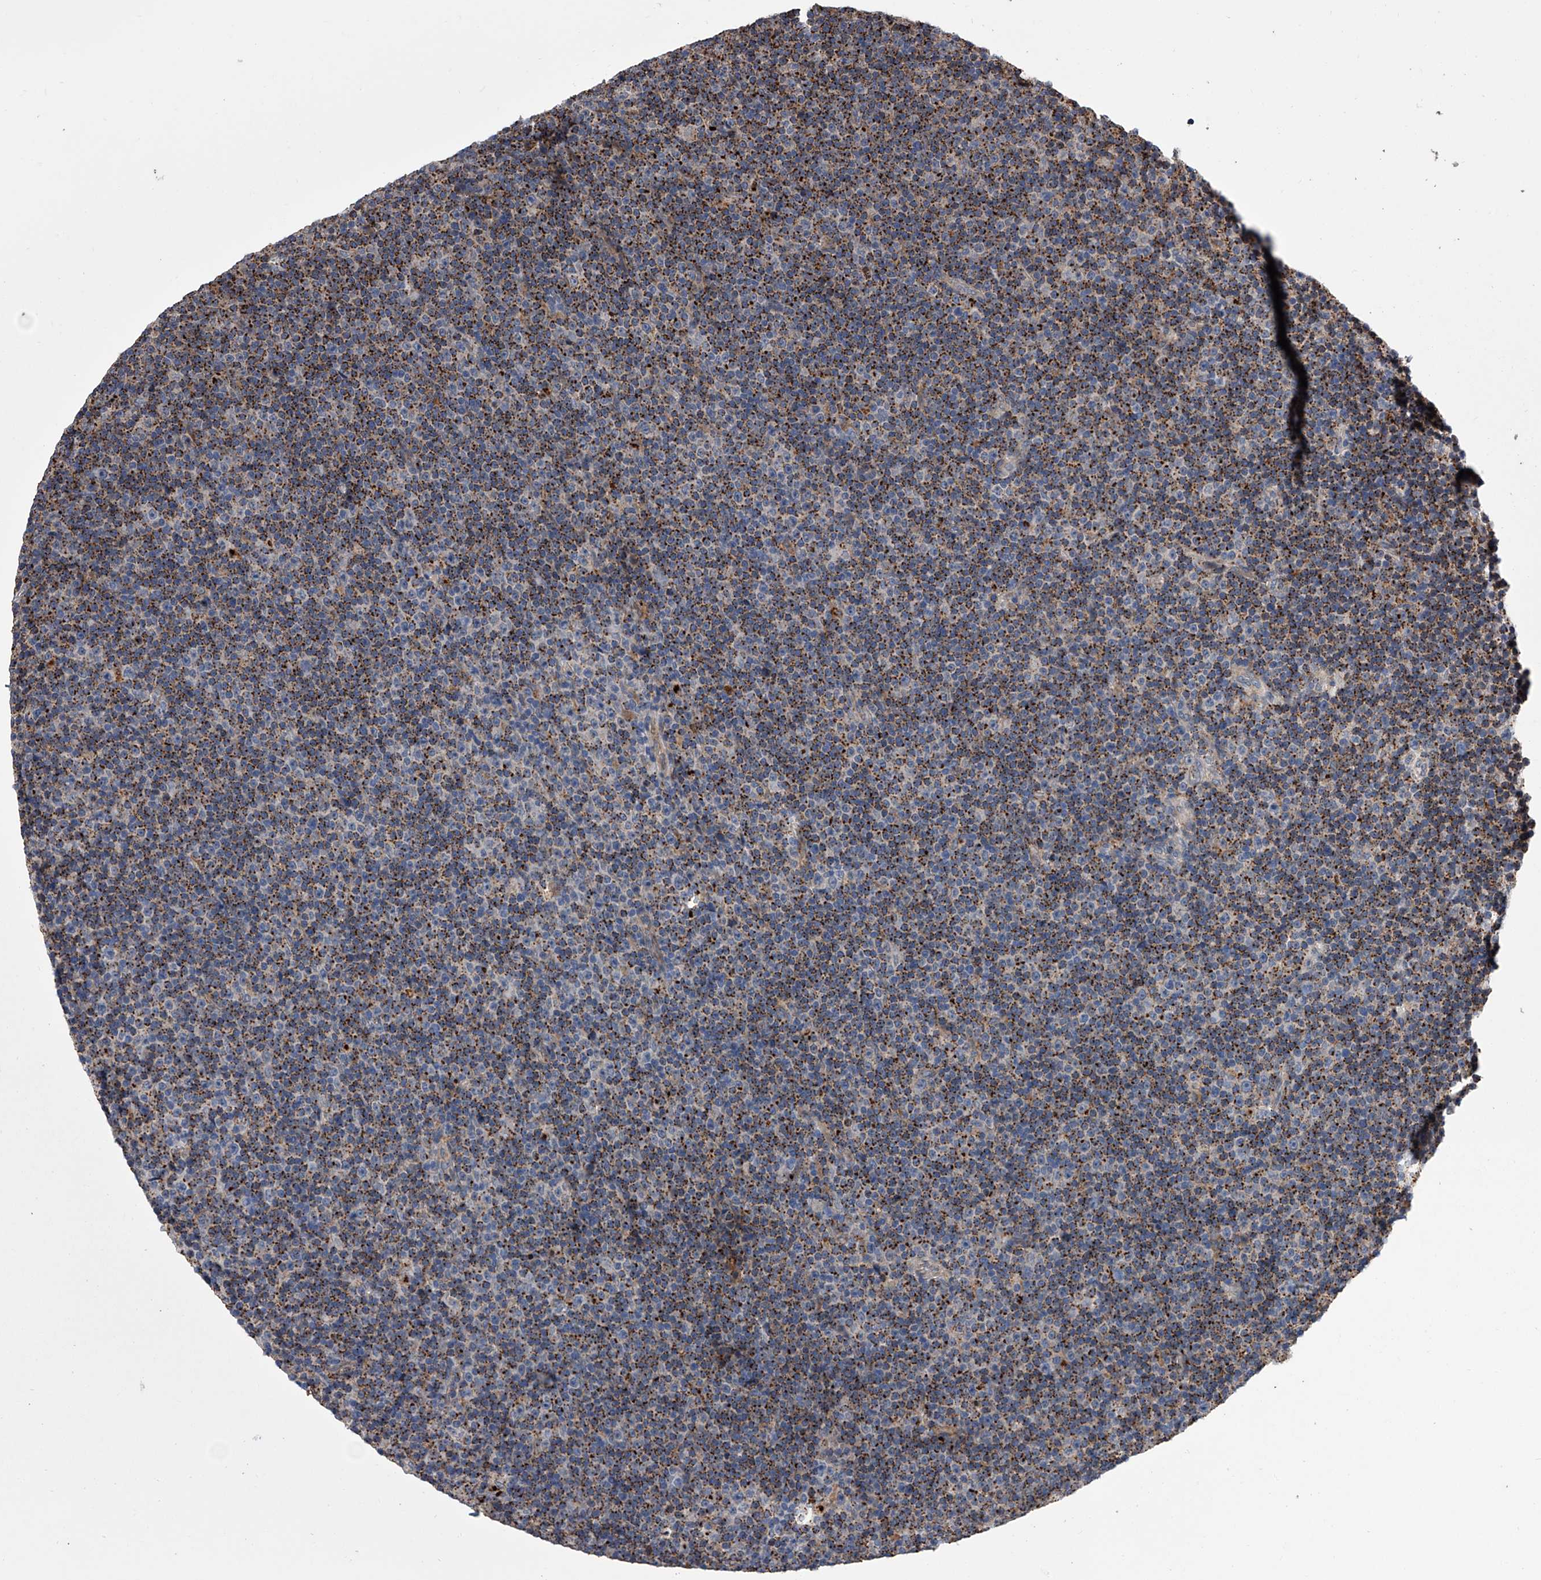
{"staining": {"intensity": "moderate", "quantity": "25%-75%", "location": "cytoplasmic/membranous"}, "tissue": "lymphoma", "cell_type": "Tumor cells", "image_type": "cancer", "snomed": [{"axis": "morphology", "description": "Malignant lymphoma, non-Hodgkin's type, Low grade"}, {"axis": "topography", "description": "Lymph node"}], "caption": "This photomicrograph exhibits lymphoma stained with immunohistochemistry (IHC) to label a protein in brown. The cytoplasmic/membranous of tumor cells show moderate positivity for the protein. Nuclei are counter-stained blue.", "gene": "TRIM8", "patient": {"sex": "female", "age": 67}}